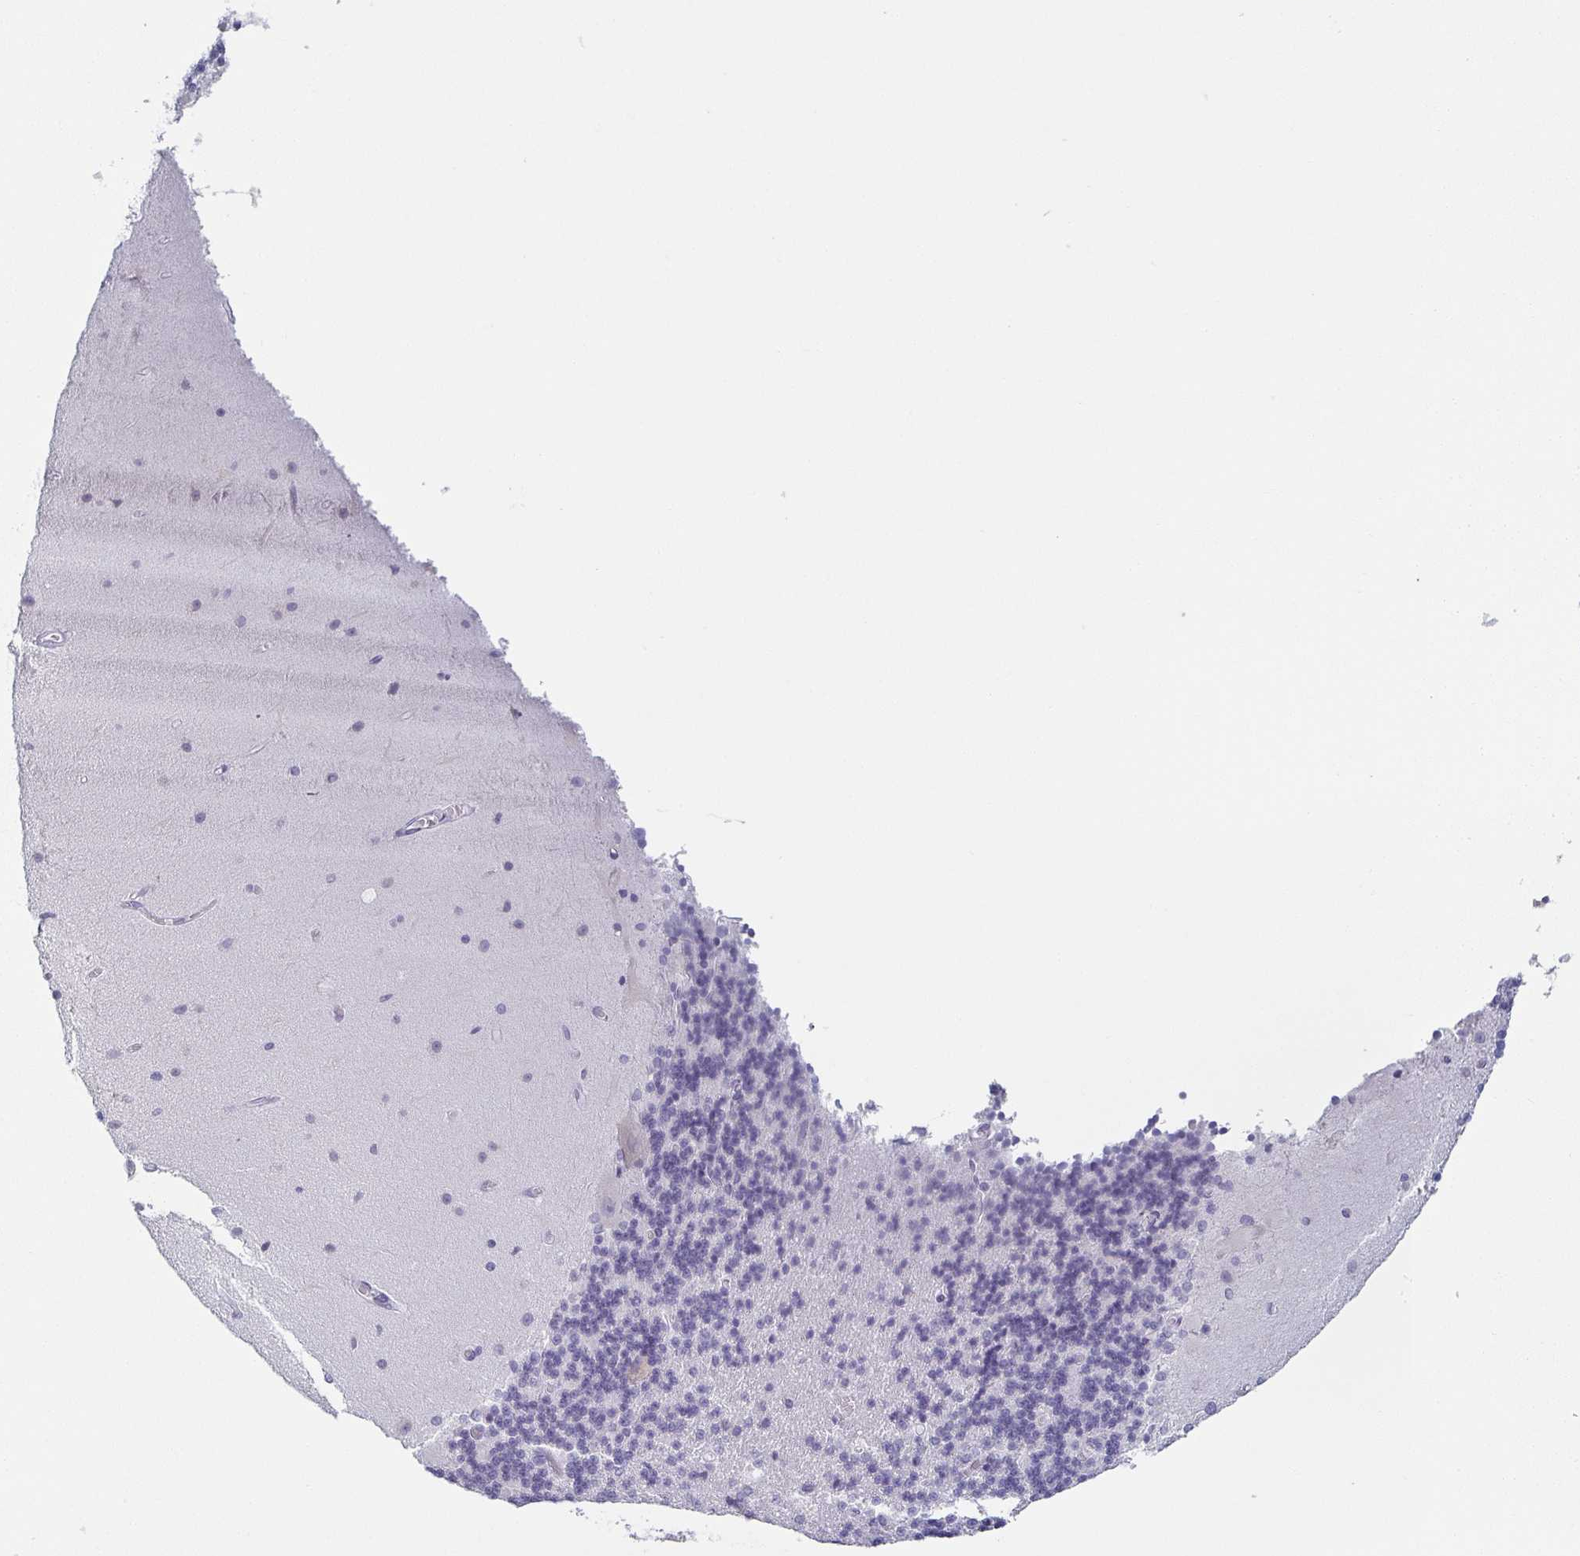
{"staining": {"intensity": "negative", "quantity": "none", "location": "none"}, "tissue": "cerebellum", "cell_type": "Cells in granular layer", "image_type": "normal", "snomed": [{"axis": "morphology", "description": "Normal tissue, NOS"}, {"axis": "topography", "description": "Cerebellum"}], "caption": "DAB immunohistochemical staining of normal cerebellum displays no significant positivity in cells in granular layer.", "gene": "PRR27", "patient": {"sex": "female", "age": 54}}